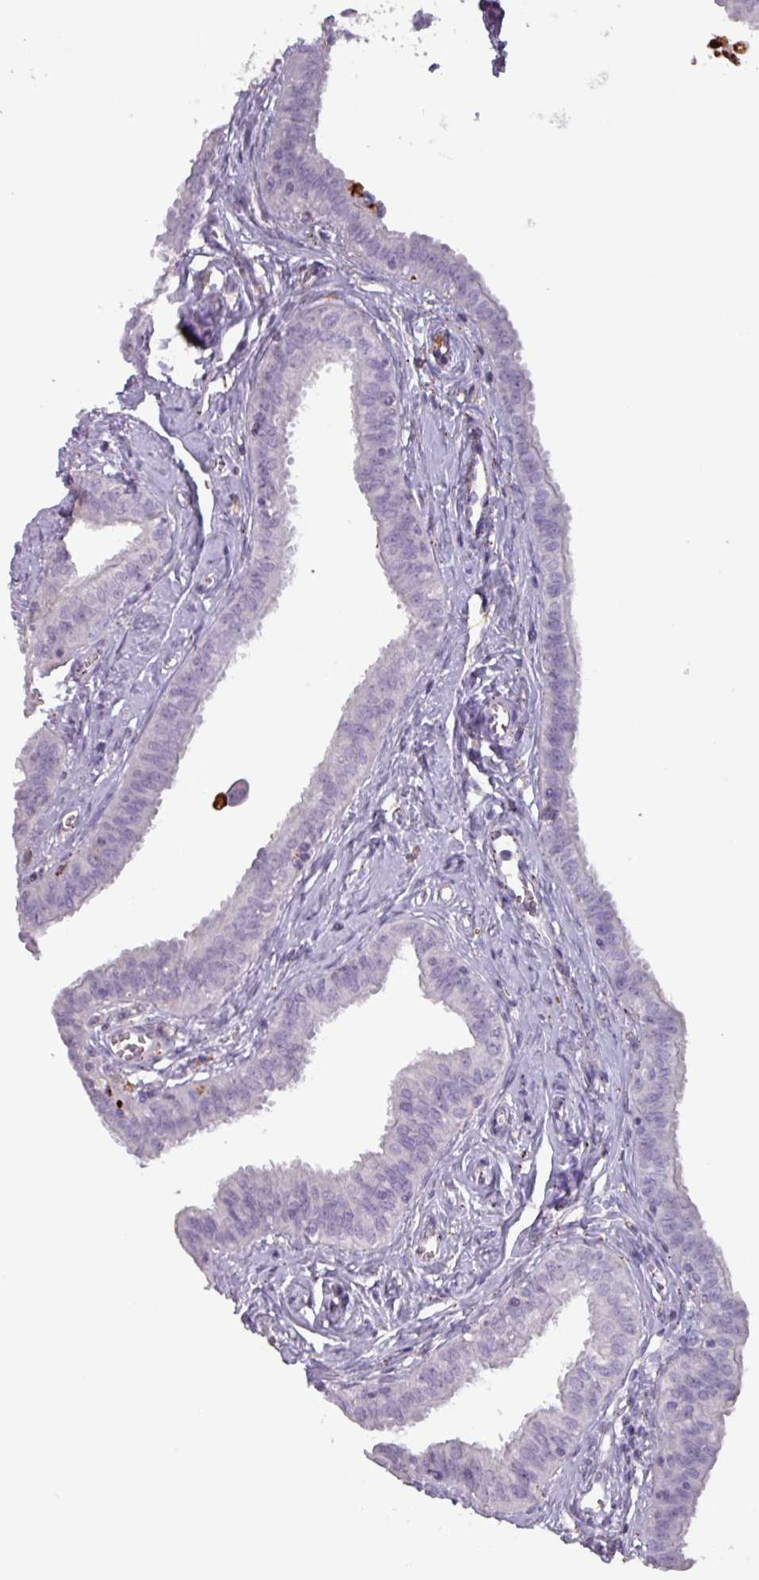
{"staining": {"intensity": "negative", "quantity": "none", "location": "none"}, "tissue": "fallopian tube", "cell_type": "Glandular cells", "image_type": "normal", "snomed": [{"axis": "morphology", "description": "Normal tissue, NOS"}, {"axis": "morphology", "description": "Carcinoma, NOS"}, {"axis": "topography", "description": "Fallopian tube"}, {"axis": "topography", "description": "Ovary"}], "caption": "IHC photomicrograph of benign fallopian tube: fallopian tube stained with DAB displays no significant protein positivity in glandular cells.", "gene": "PLIN2", "patient": {"sex": "female", "age": 59}}